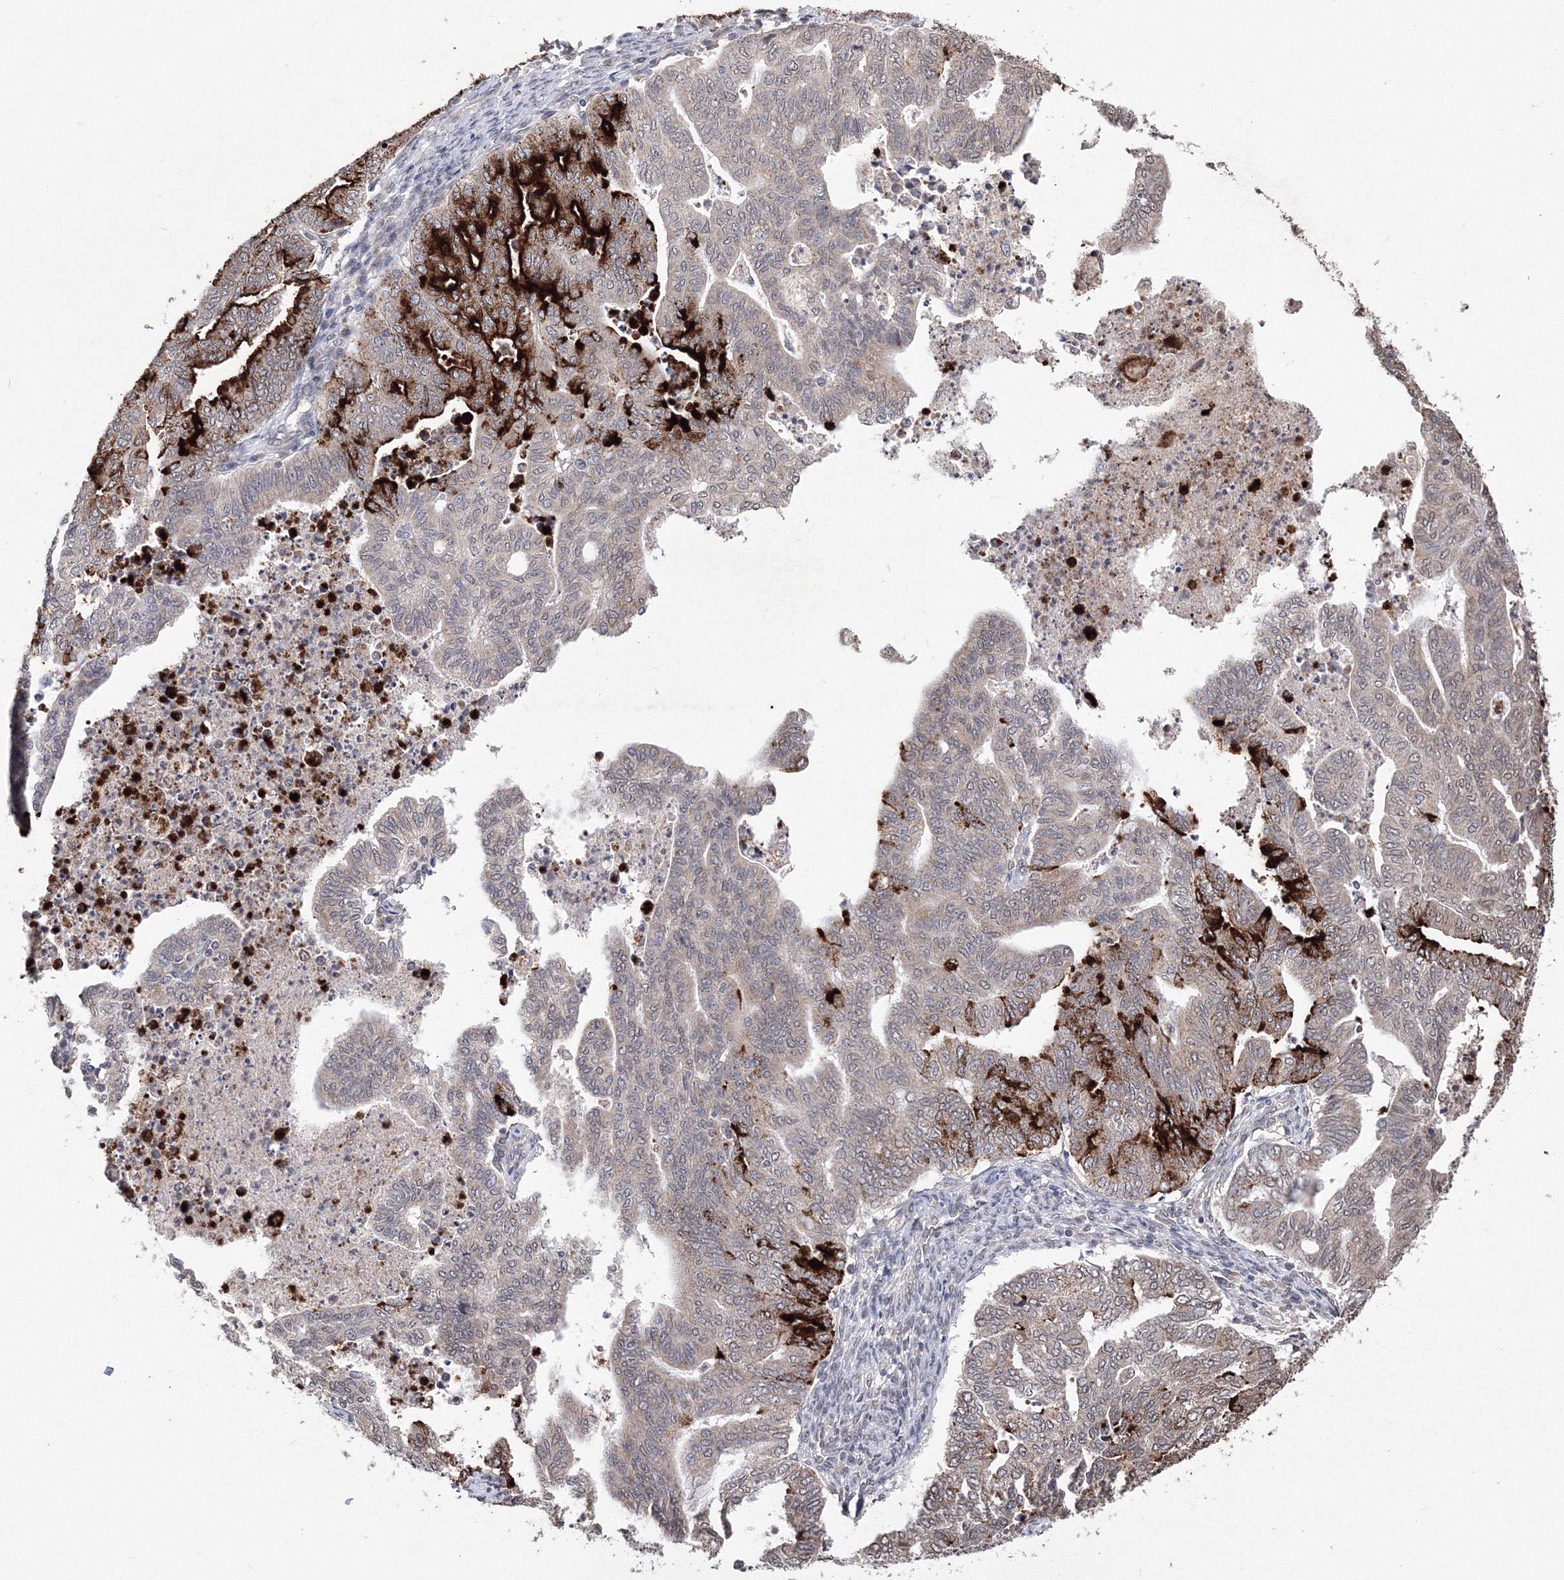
{"staining": {"intensity": "strong", "quantity": "25%-75%", "location": "cytoplasmic/membranous"}, "tissue": "endometrial cancer", "cell_type": "Tumor cells", "image_type": "cancer", "snomed": [{"axis": "morphology", "description": "Adenocarcinoma, NOS"}, {"axis": "topography", "description": "Endometrium"}], "caption": "The histopathology image reveals staining of endometrial cancer (adenocarcinoma), revealing strong cytoplasmic/membranous protein expression (brown color) within tumor cells.", "gene": "GPN1", "patient": {"sex": "female", "age": 79}}